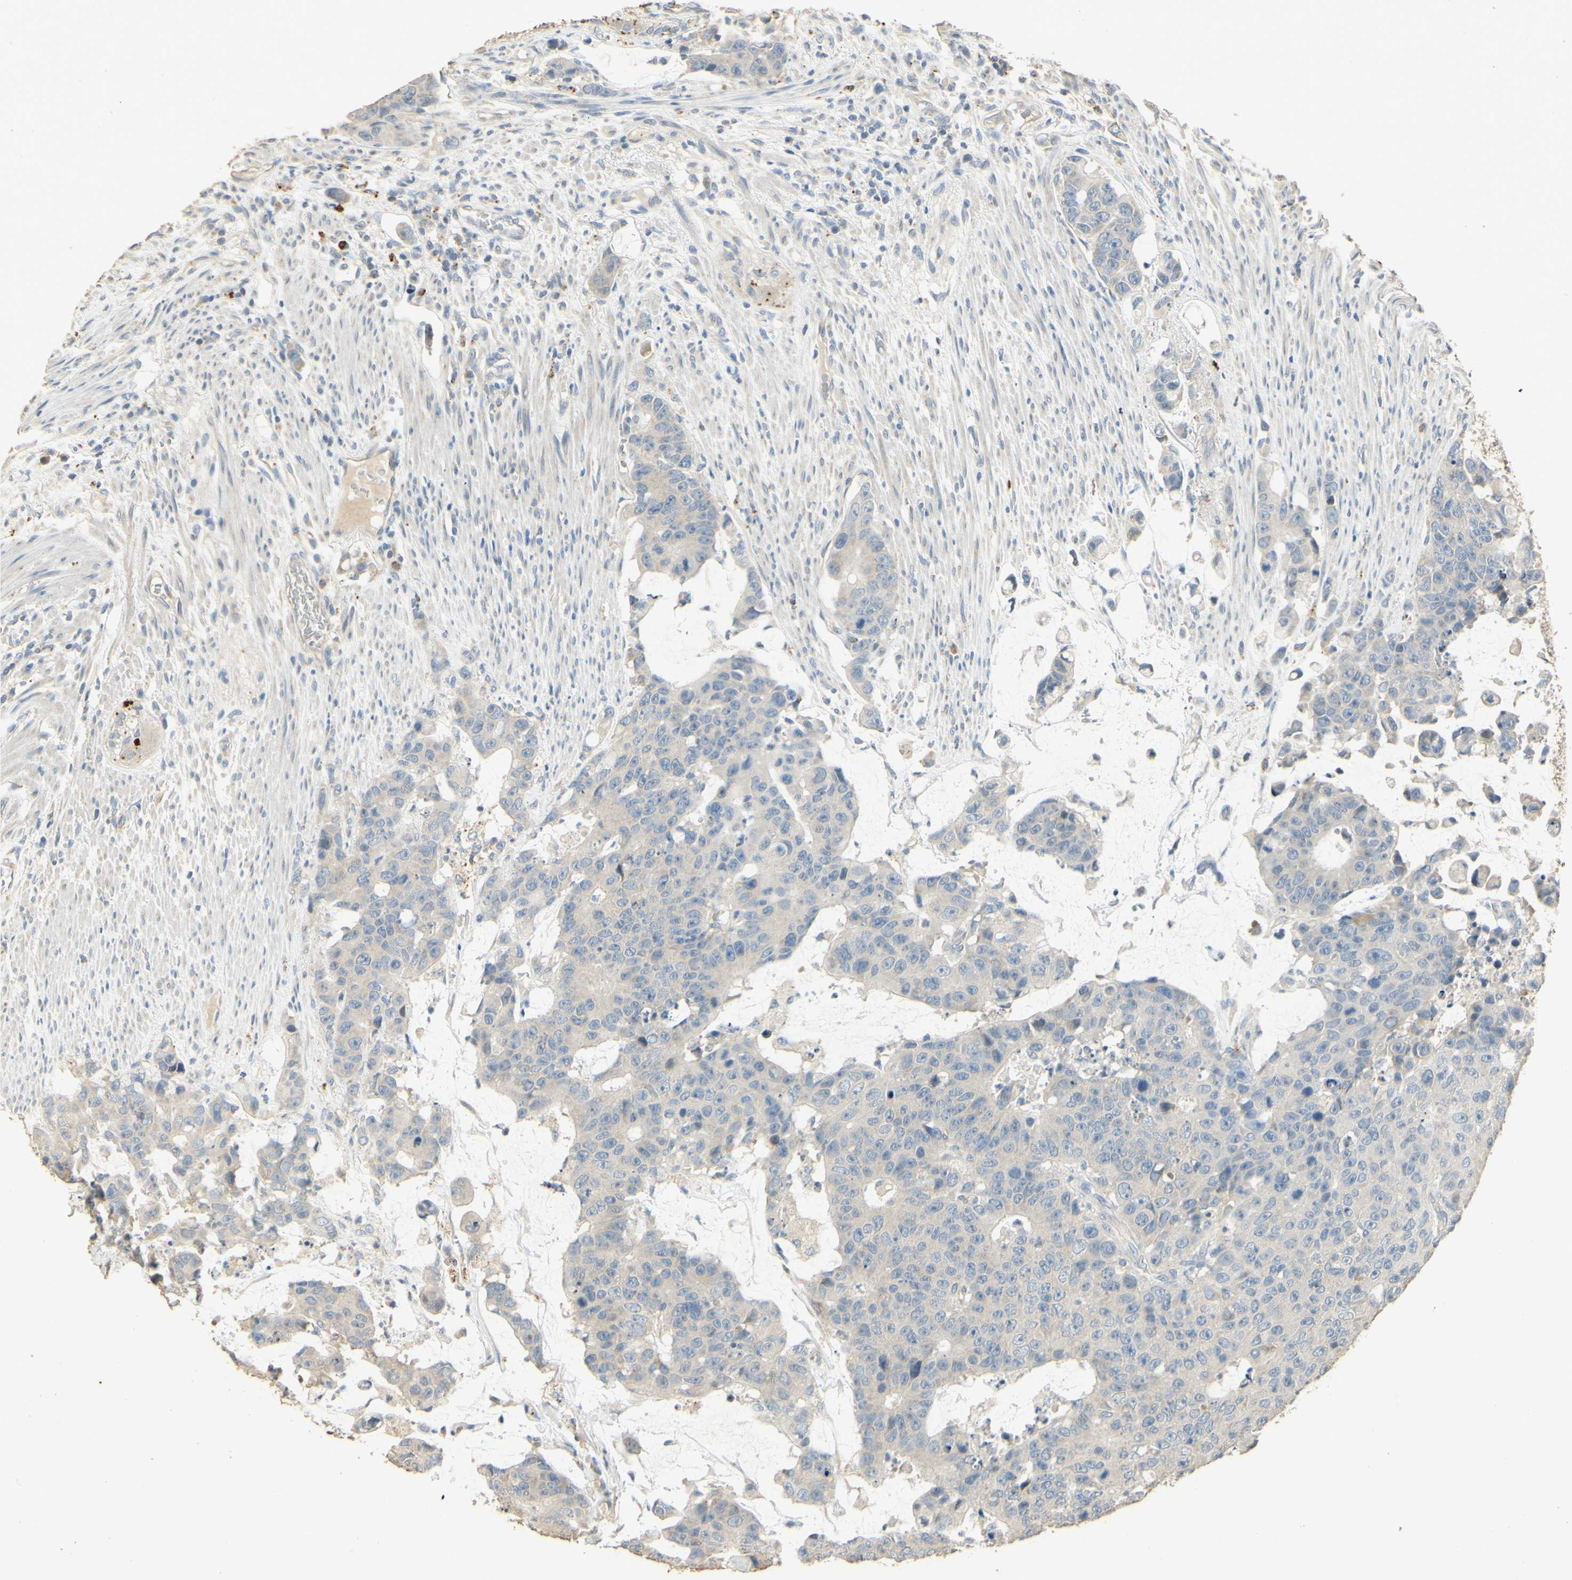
{"staining": {"intensity": "negative", "quantity": "none", "location": "none"}, "tissue": "colorectal cancer", "cell_type": "Tumor cells", "image_type": "cancer", "snomed": [{"axis": "morphology", "description": "Adenocarcinoma, NOS"}, {"axis": "topography", "description": "Colon"}], "caption": "High power microscopy histopathology image of an IHC photomicrograph of colorectal adenocarcinoma, revealing no significant expression in tumor cells.", "gene": "ARHGEF17", "patient": {"sex": "female", "age": 86}}